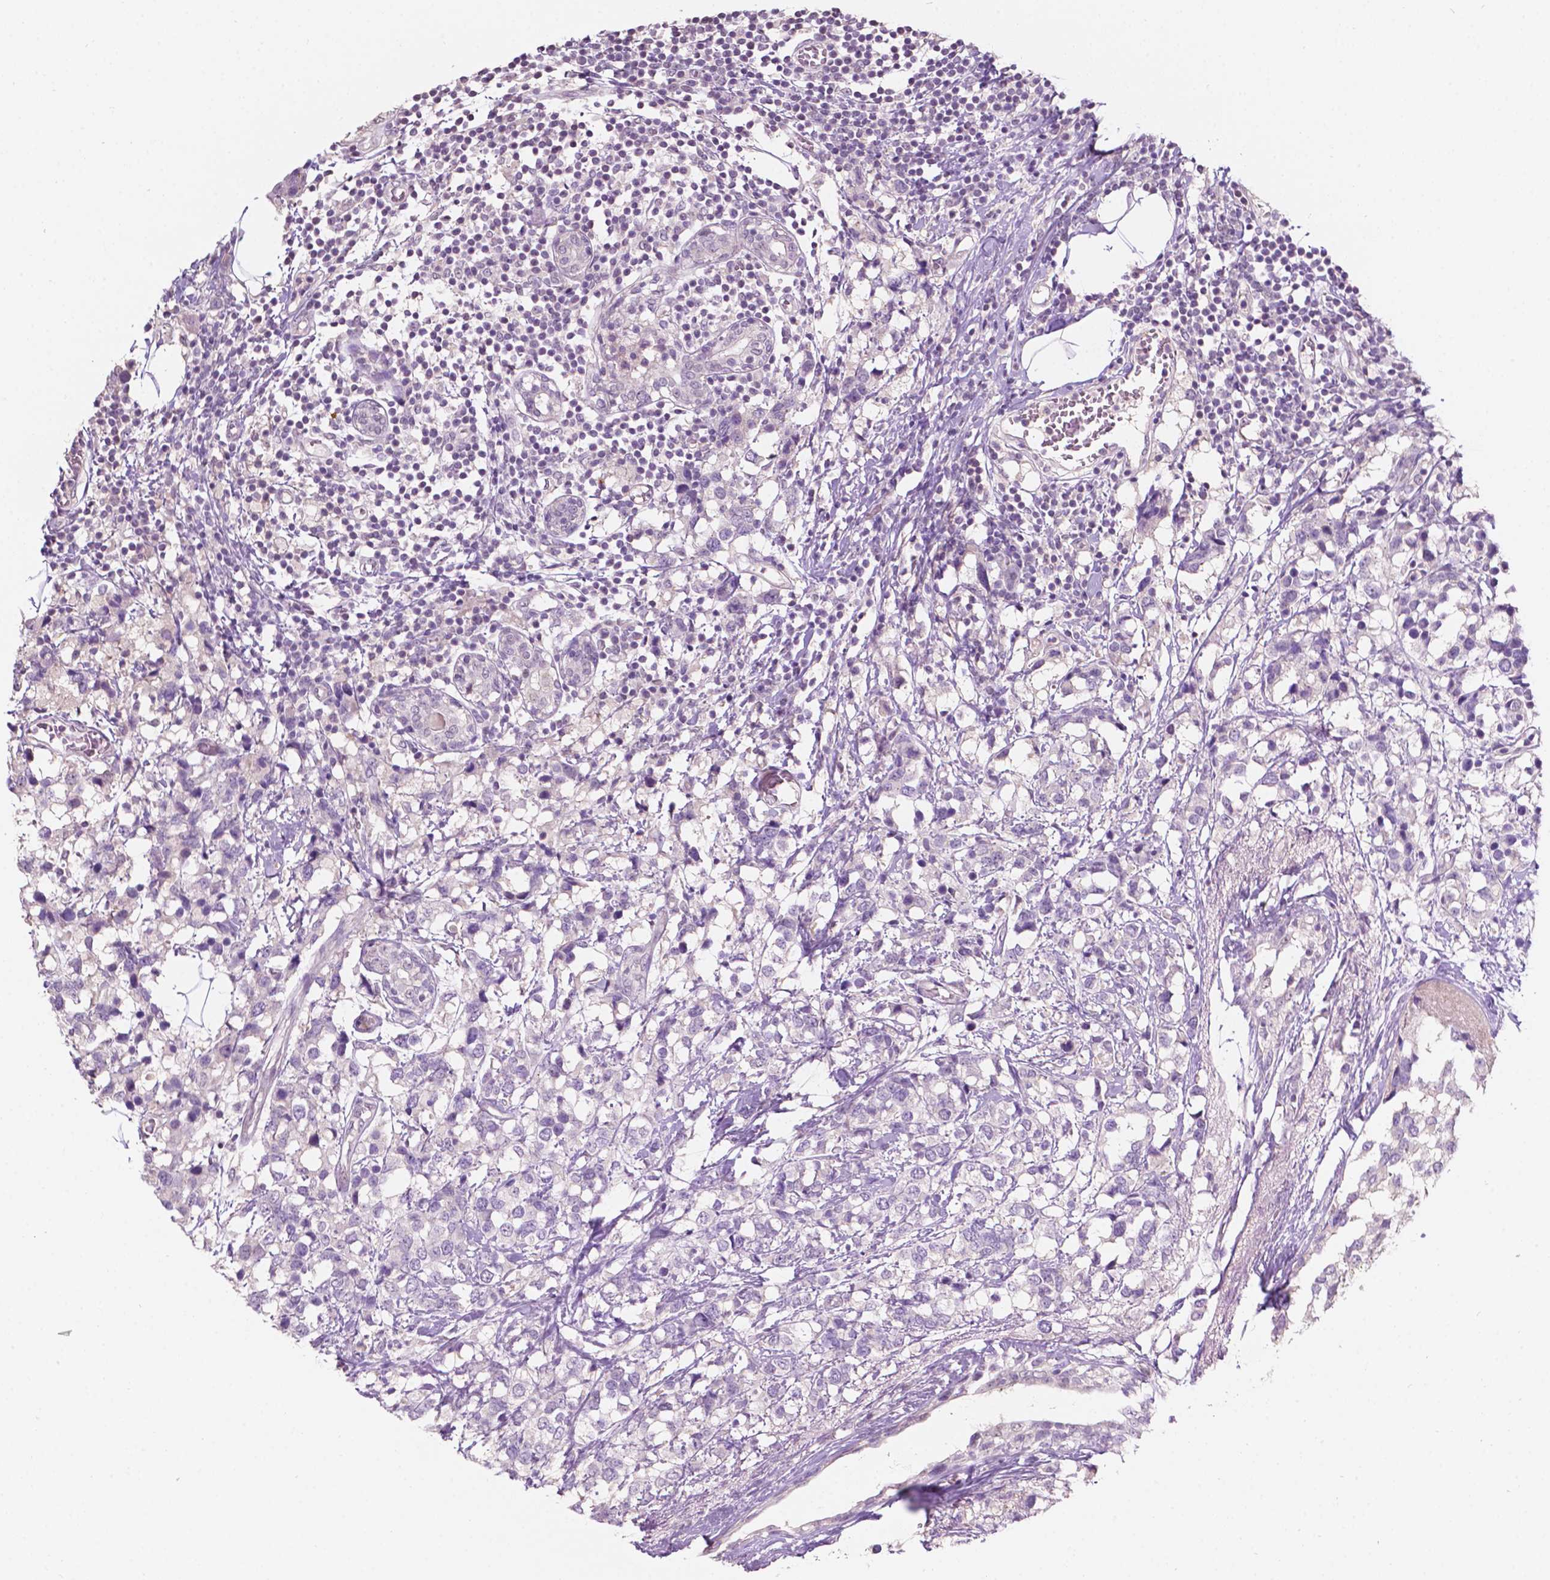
{"staining": {"intensity": "negative", "quantity": "none", "location": "none"}, "tissue": "breast cancer", "cell_type": "Tumor cells", "image_type": "cancer", "snomed": [{"axis": "morphology", "description": "Lobular carcinoma"}, {"axis": "topography", "description": "Breast"}], "caption": "Tumor cells show no significant expression in breast lobular carcinoma. (Stains: DAB (3,3'-diaminobenzidine) immunohistochemistry (IHC) with hematoxylin counter stain, Microscopy: brightfield microscopy at high magnification).", "gene": "TM6SF2", "patient": {"sex": "female", "age": 59}}